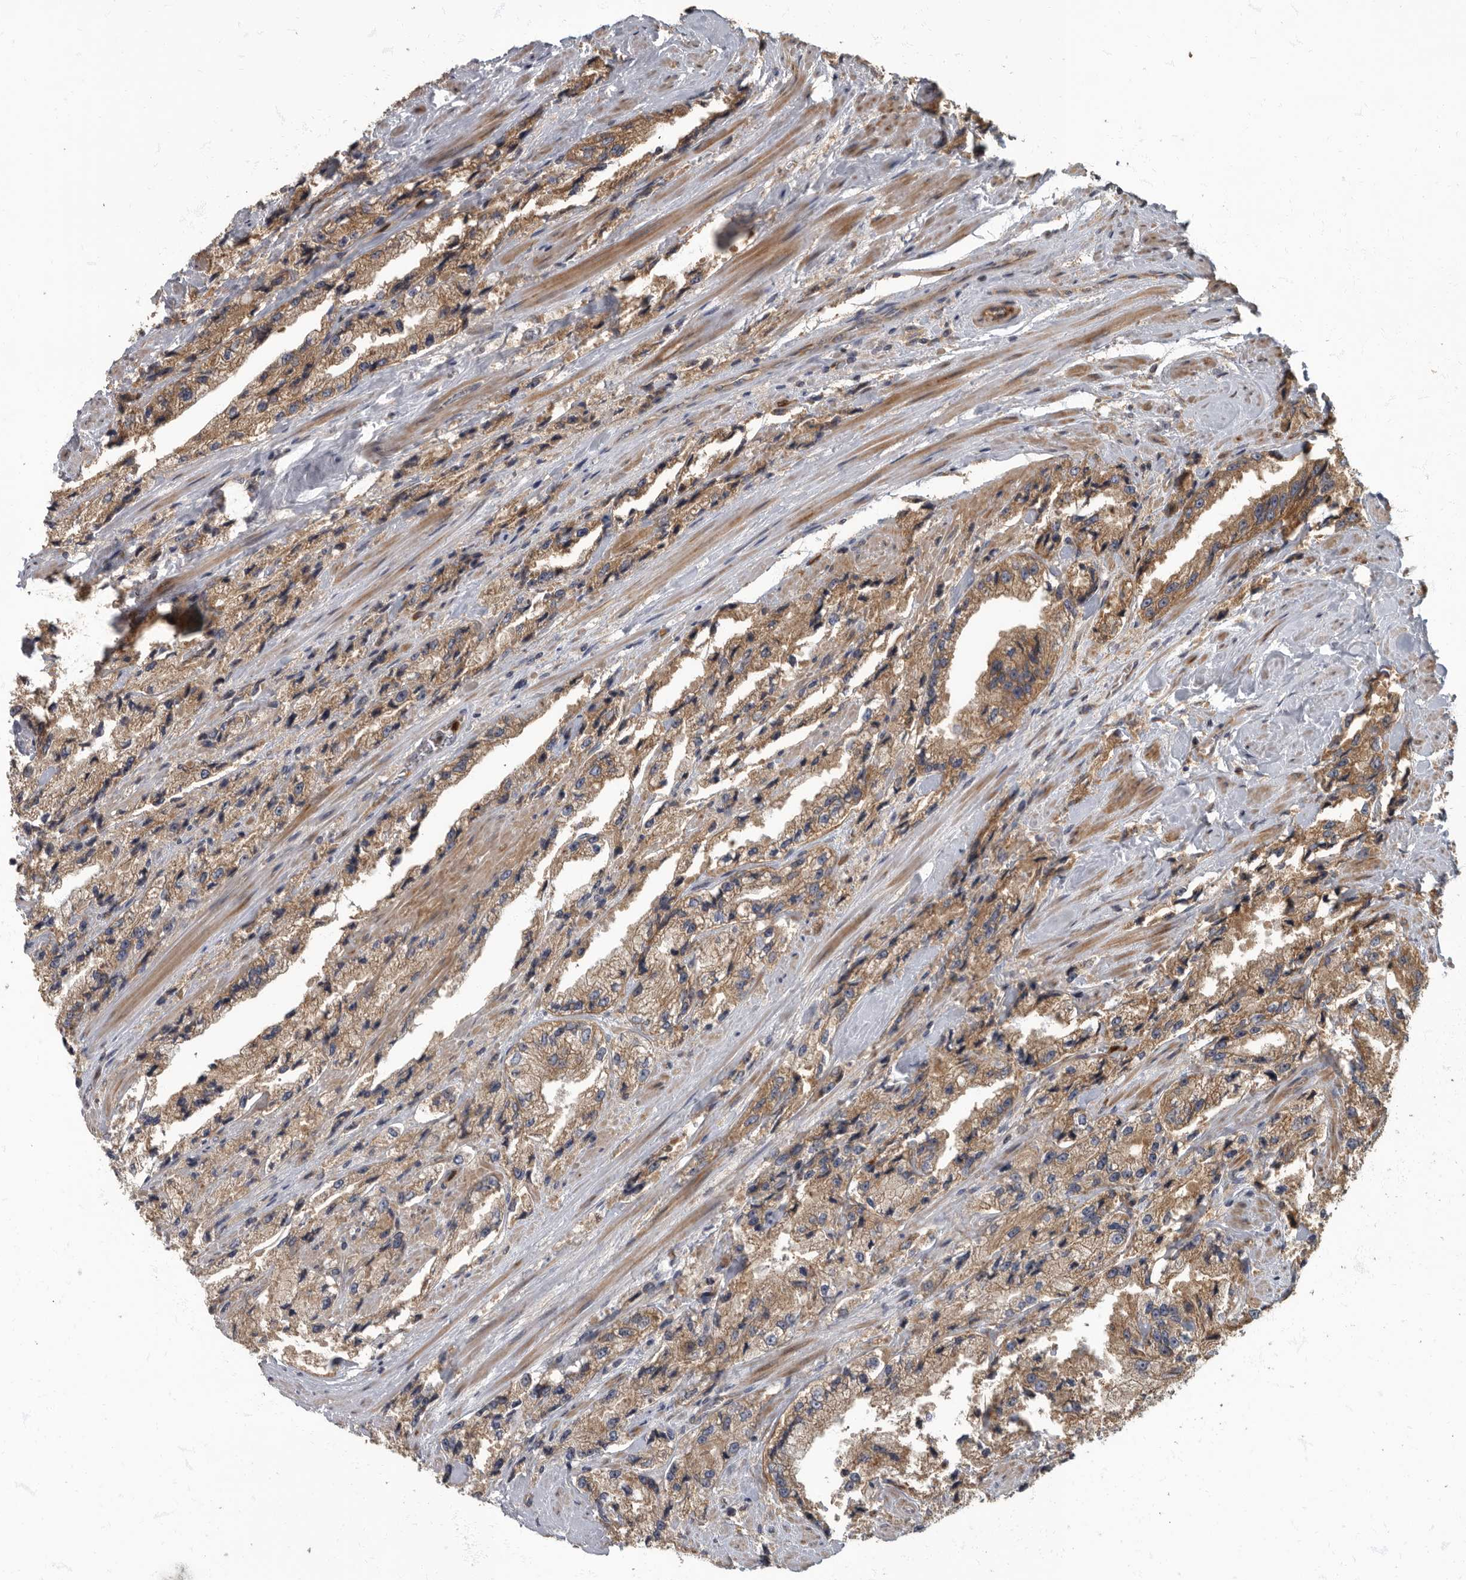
{"staining": {"intensity": "moderate", "quantity": ">75%", "location": "cytoplasmic/membranous"}, "tissue": "prostate cancer", "cell_type": "Tumor cells", "image_type": "cancer", "snomed": [{"axis": "morphology", "description": "Adenocarcinoma, High grade"}, {"axis": "topography", "description": "Prostate"}], "caption": "Immunohistochemical staining of human adenocarcinoma (high-grade) (prostate) shows moderate cytoplasmic/membranous protein expression in approximately >75% of tumor cells. (DAB (3,3'-diaminobenzidine) IHC, brown staining for protein, blue staining for nuclei).", "gene": "DAAM1", "patient": {"sex": "male", "age": 58}}